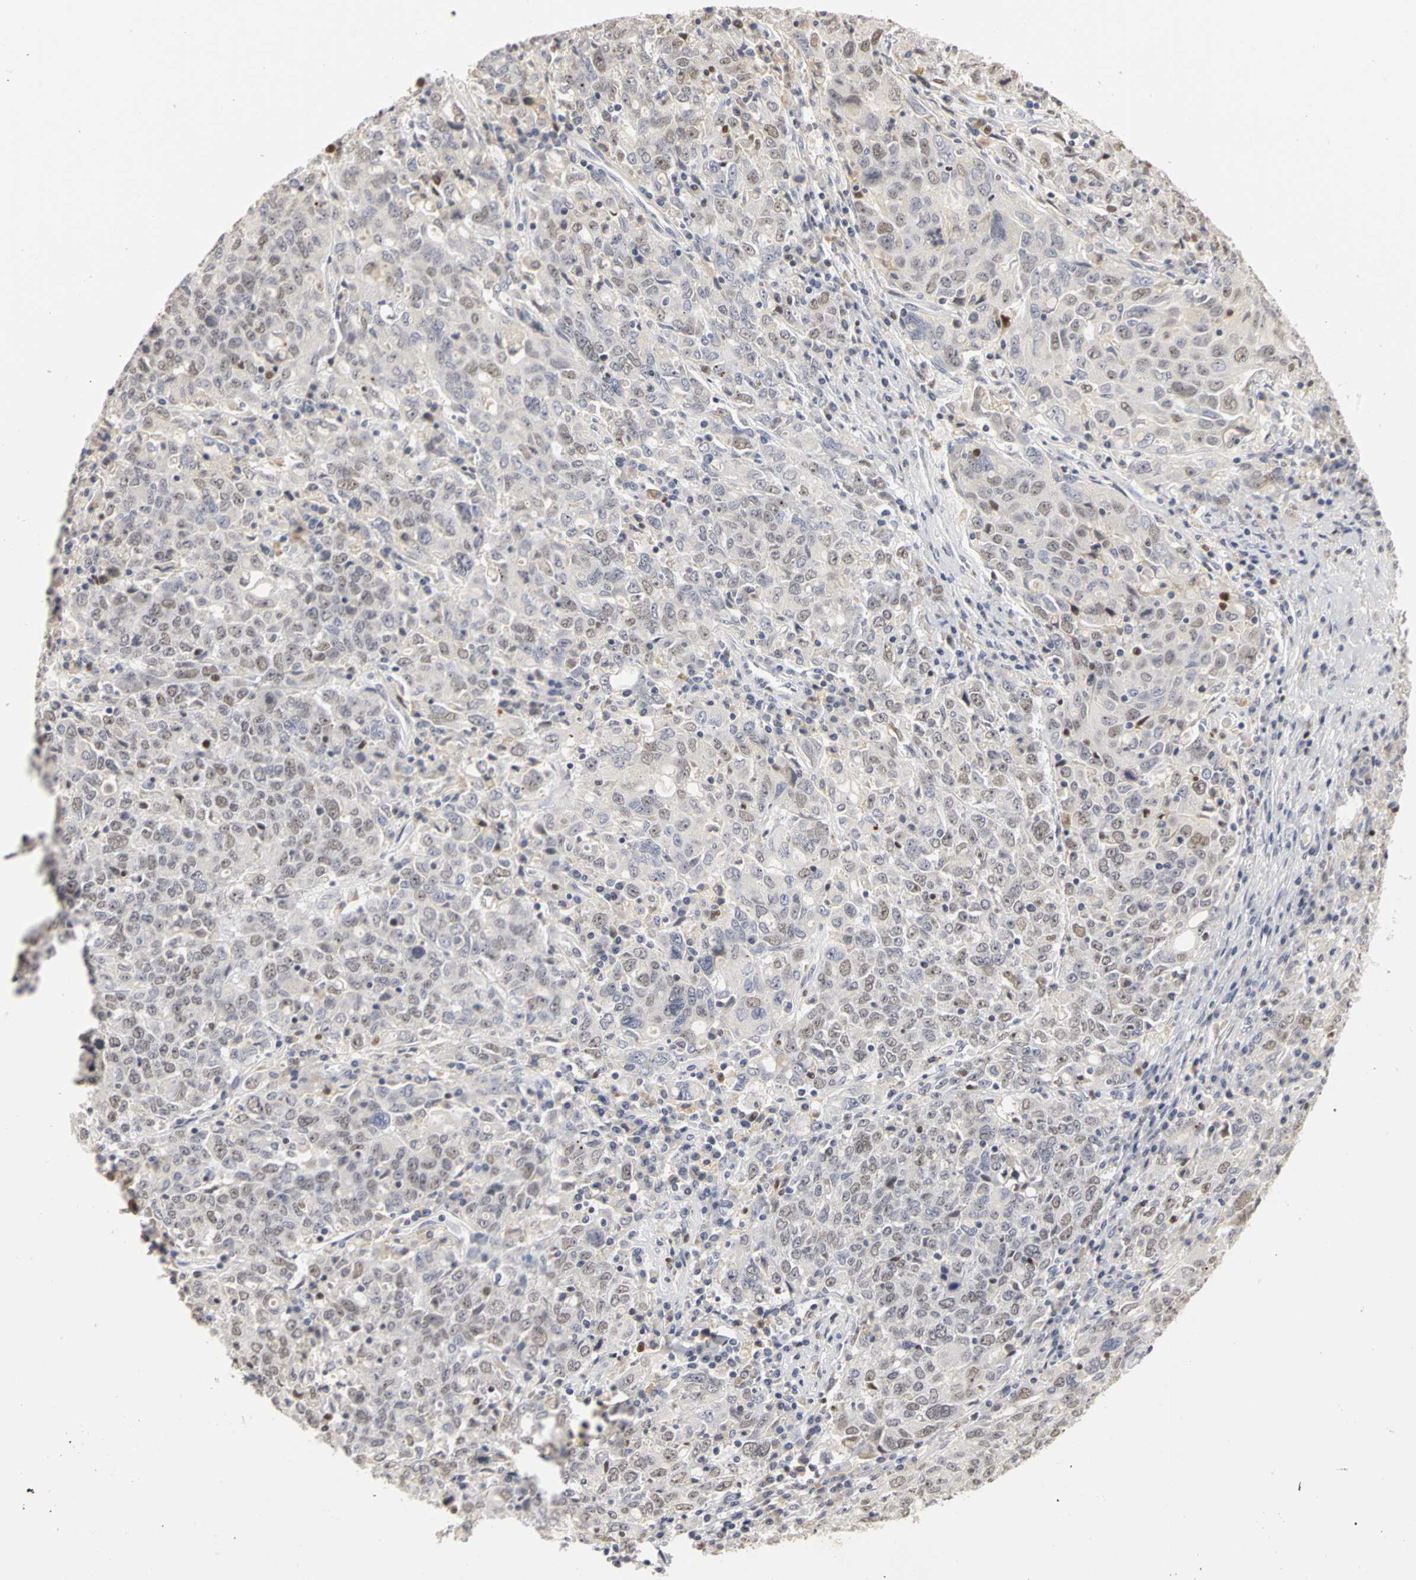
{"staining": {"intensity": "weak", "quantity": "<25%", "location": "nuclear"}, "tissue": "ovarian cancer", "cell_type": "Tumor cells", "image_type": "cancer", "snomed": [{"axis": "morphology", "description": "Carcinoma, endometroid"}, {"axis": "topography", "description": "Ovary"}], "caption": "Immunohistochemistry histopathology image of ovarian cancer stained for a protein (brown), which reveals no expression in tumor cells.", "gene": "MCM6", "patient": {"sex": "female", "age": 62}}